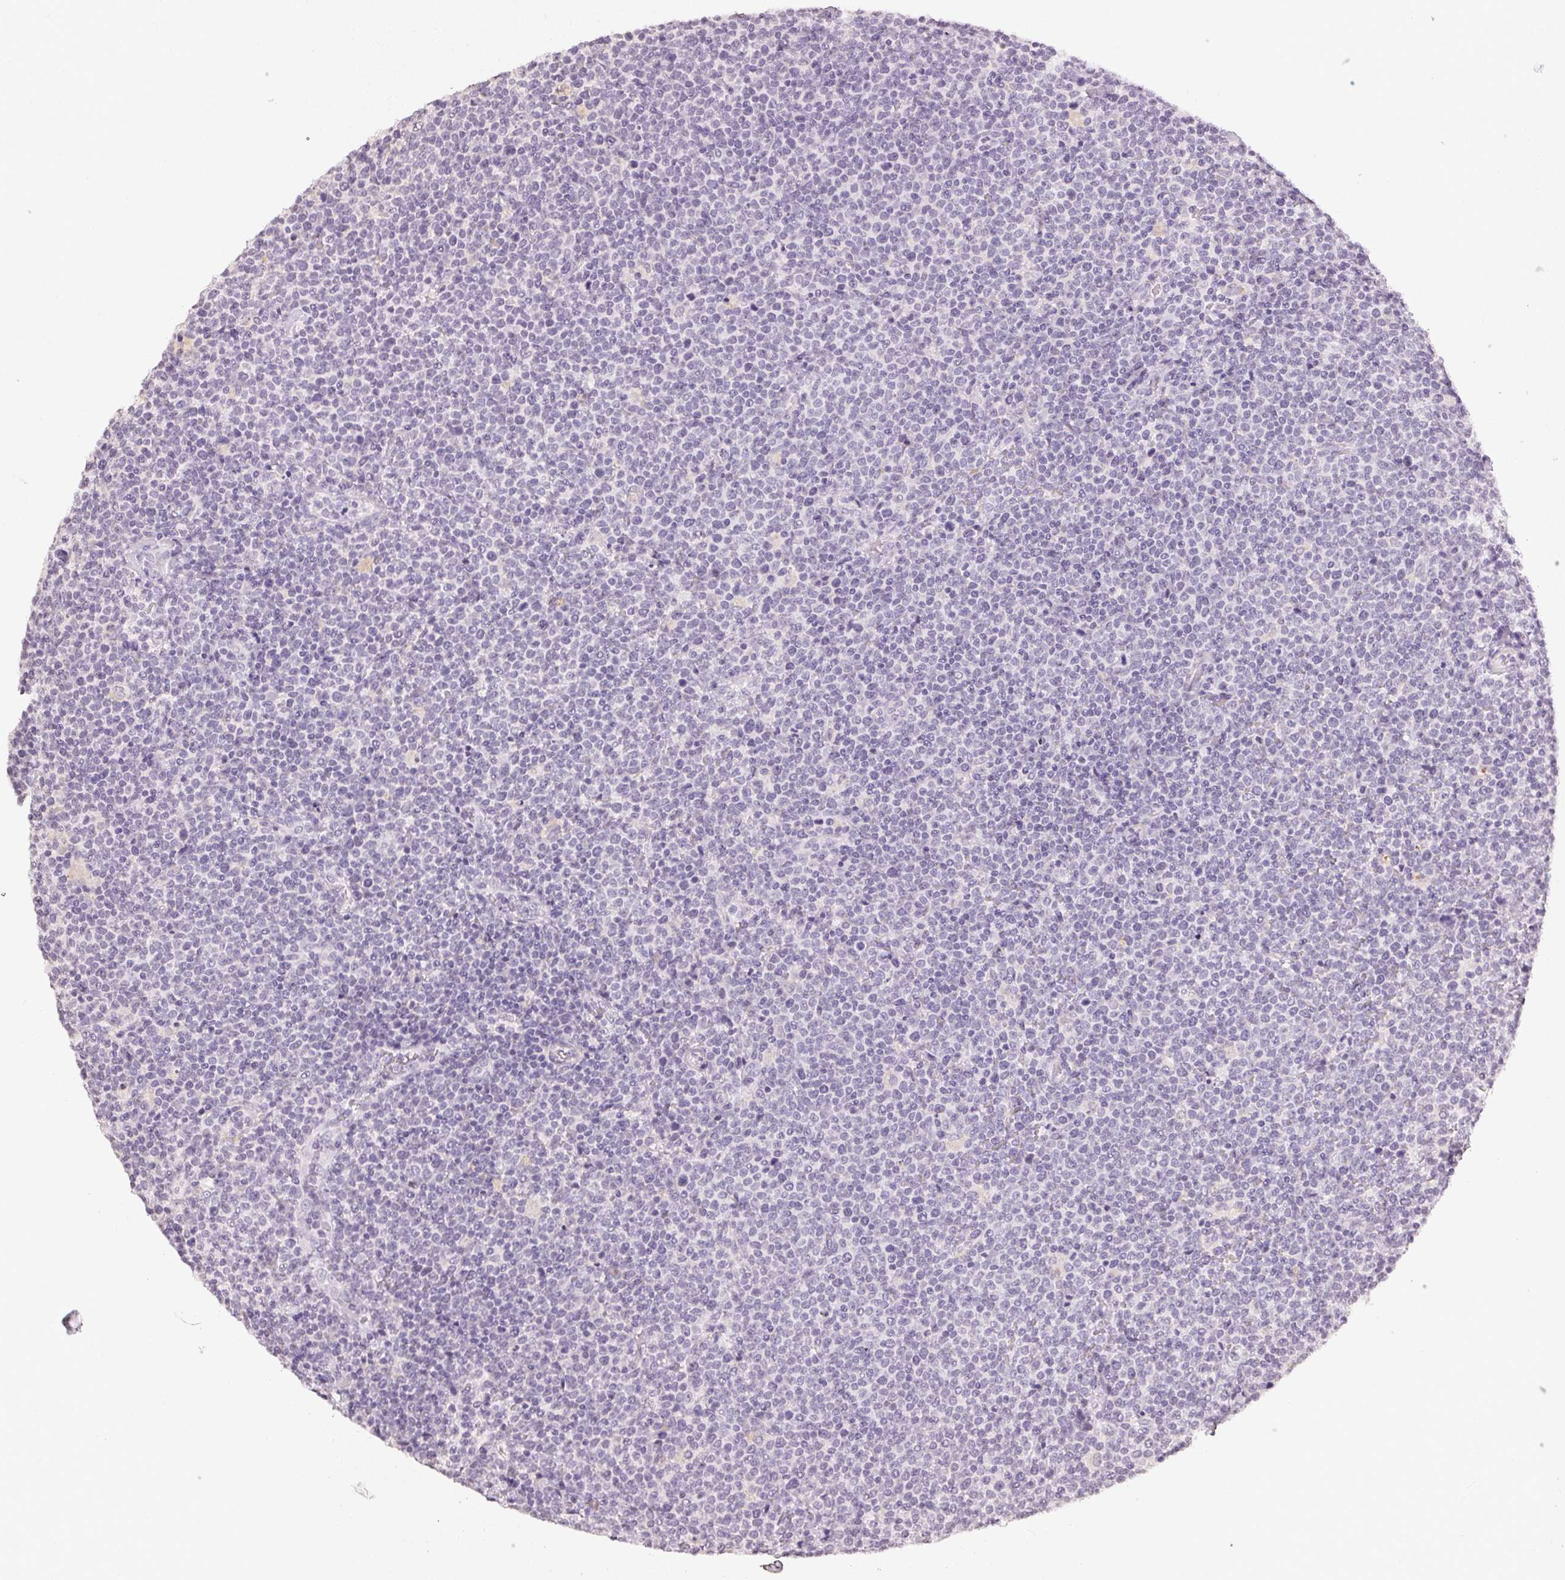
{"staining": {"intensity": "negative", "quantity": "none", "location": "none"}, "tissue": "lymphoma", "cell_type": "Tumor cells", "image_type": "cancer", "snomed": [{"axis": "morphology", "description": "Malignant lymphoma, non-Hodgkin's type, High grade"}, {"axis": "topography", "description": "Lymph node"}], "caption": "This is an immunohistochemistry histopathology image of lymphoma. There is no expression in tumor cells.", "gene": "TMEM174", "patient": {"sex": "male", "age": 61}}